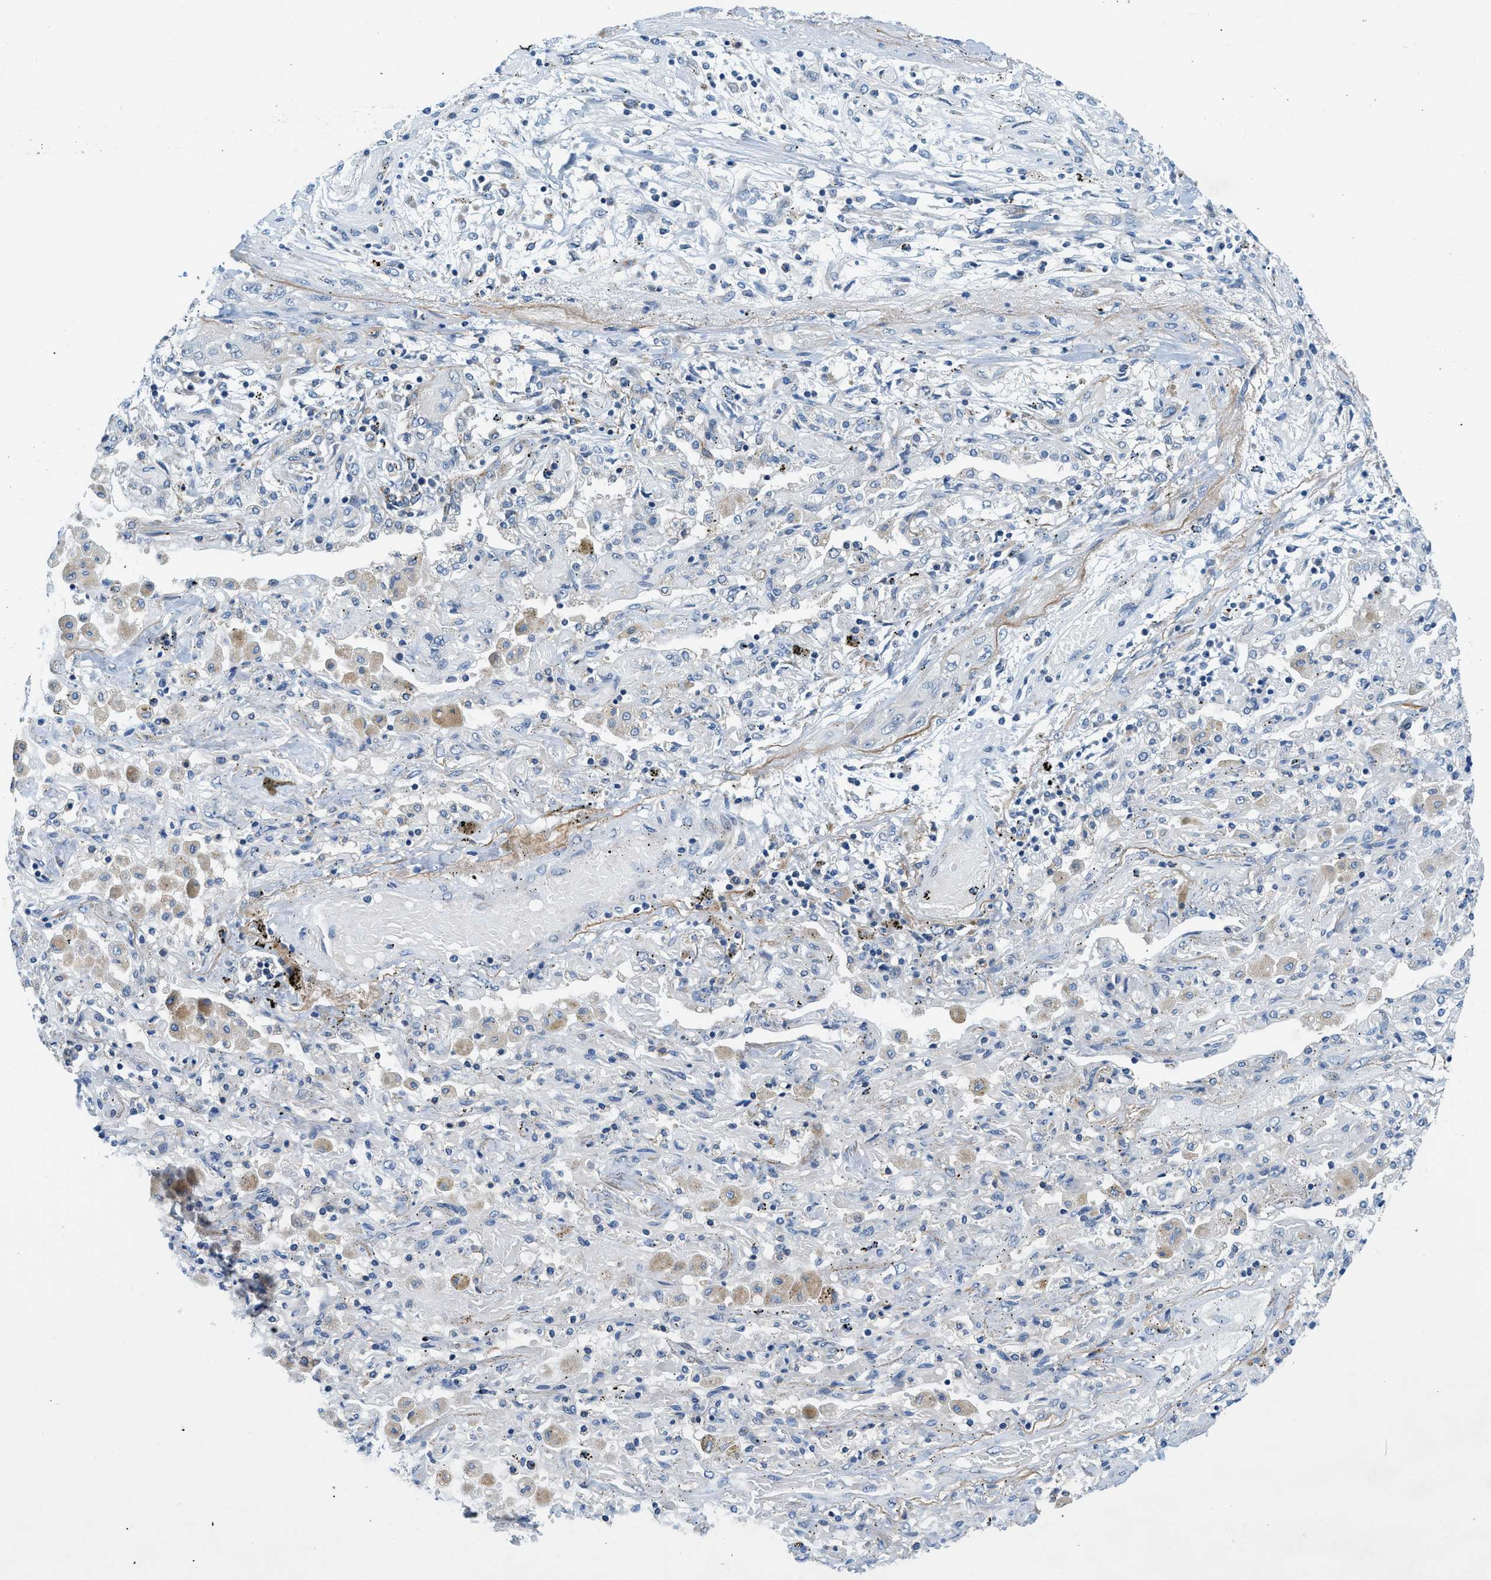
{"staining": {"intensity": "negative", "quantity": "none", "location": "none"}, "tissue": "lung cancer", "cell_type": "Tumor cells", "image_type": "cancer", "snomed": [{"axis": "morphology", "description": "Squamous cell carcinoma, NOS"}, {"axis": "topography", "description": "Lung"}], "caption": "IHC micrograph of human lung cancer stained for a protein (brown), which exhibits no positivity in tumor cells.", "gene": "ZNF599", "patient": {"sex": "female", "age": 47}}